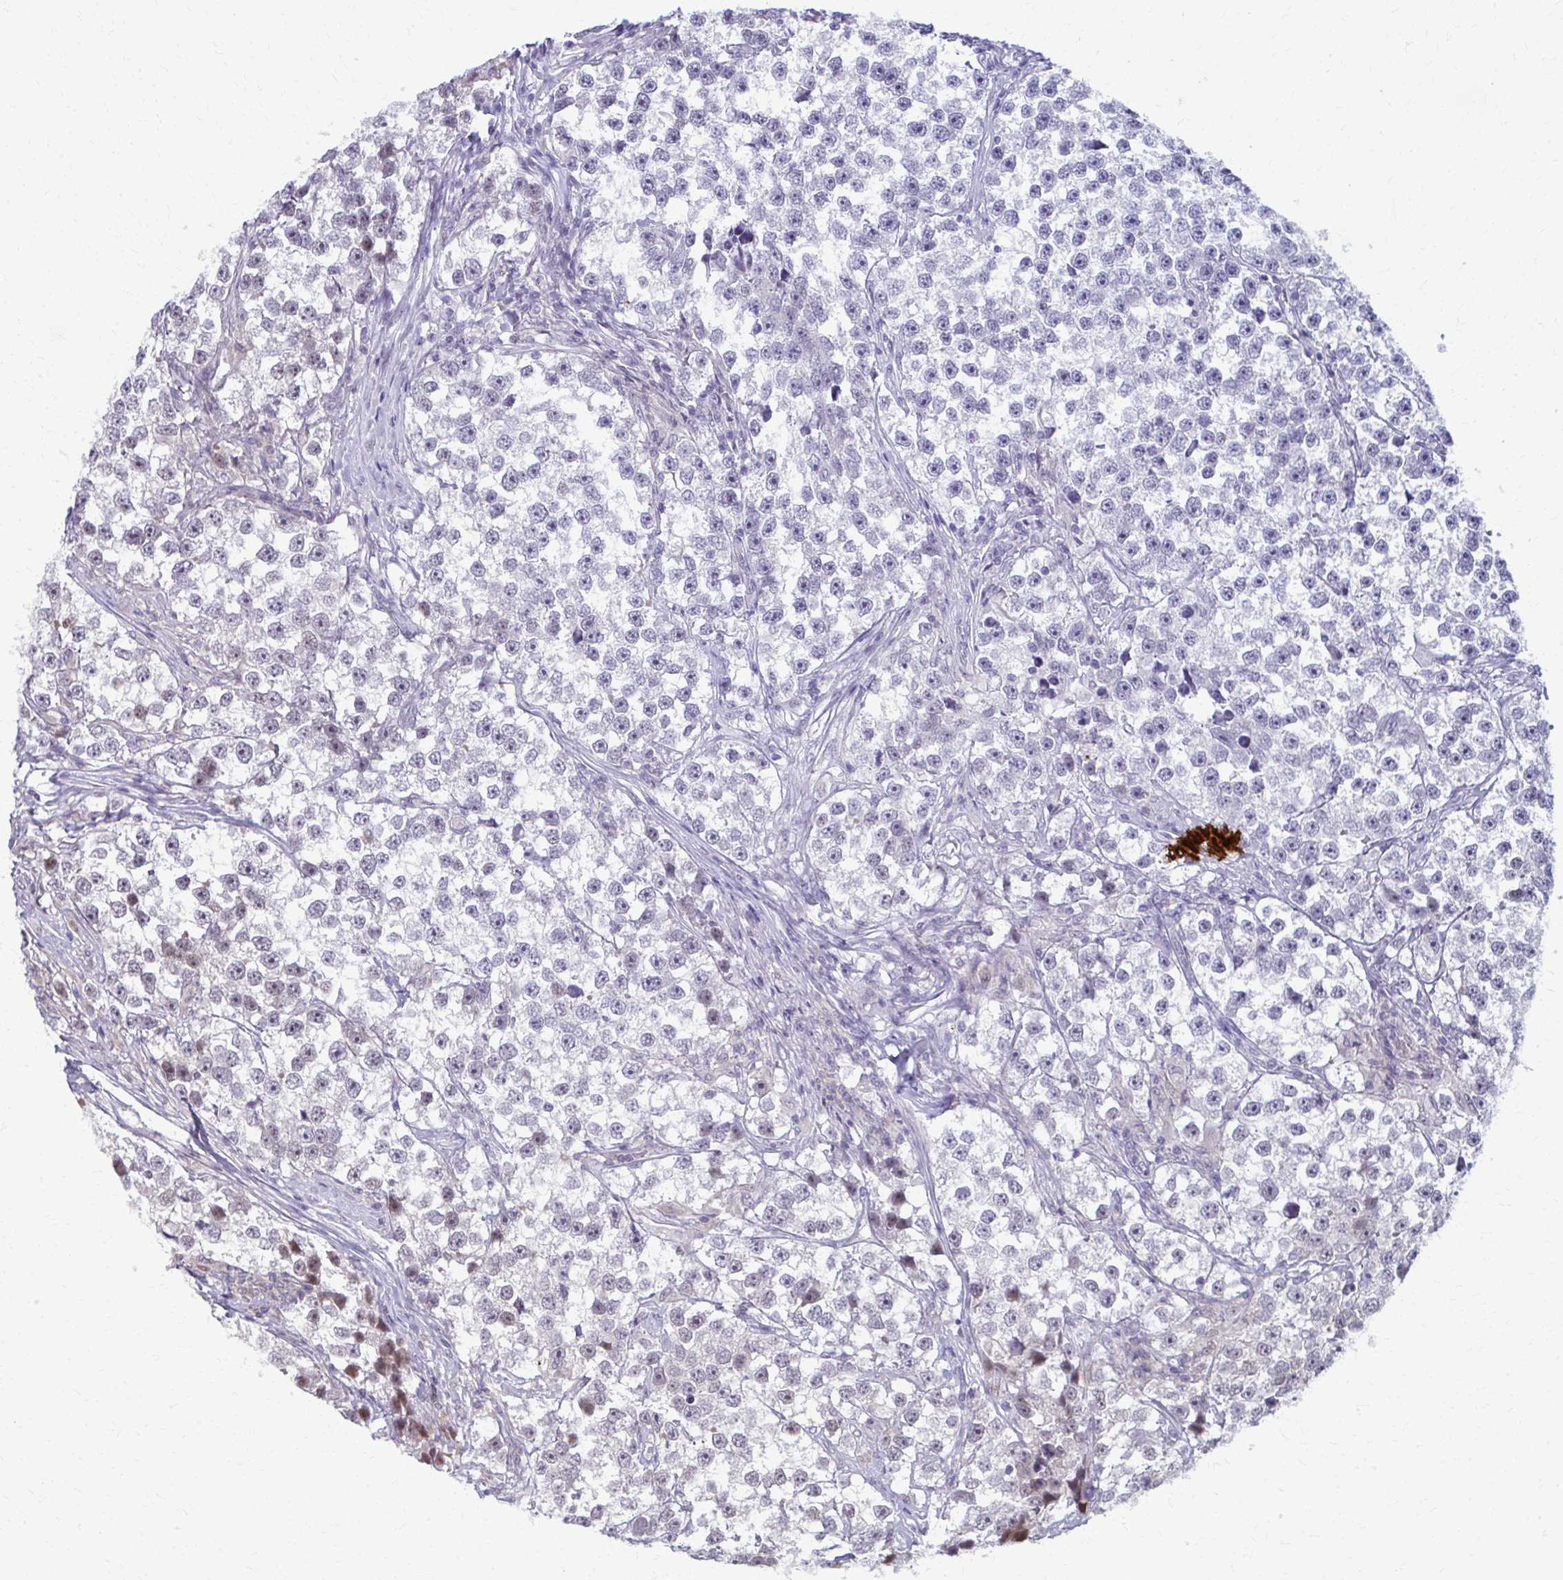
{"staining": {"intensity": "weak", "quantity": "<25%", "location": "nuclear"}, "tissue": "testis cancer", "cell_type": "Tumor cells", "image_type": "cancer", "snomed": [{"axis": "morphology", "description": "Seminoma, NOS"}, {"axis": "topography", "description": "Testis"}], "caption": "The photomicrograph reveals no significant positivity in tumor cells of testis seminoma.", "gene": "MAF1", "patient": {"sex": "male", "age": 46}}